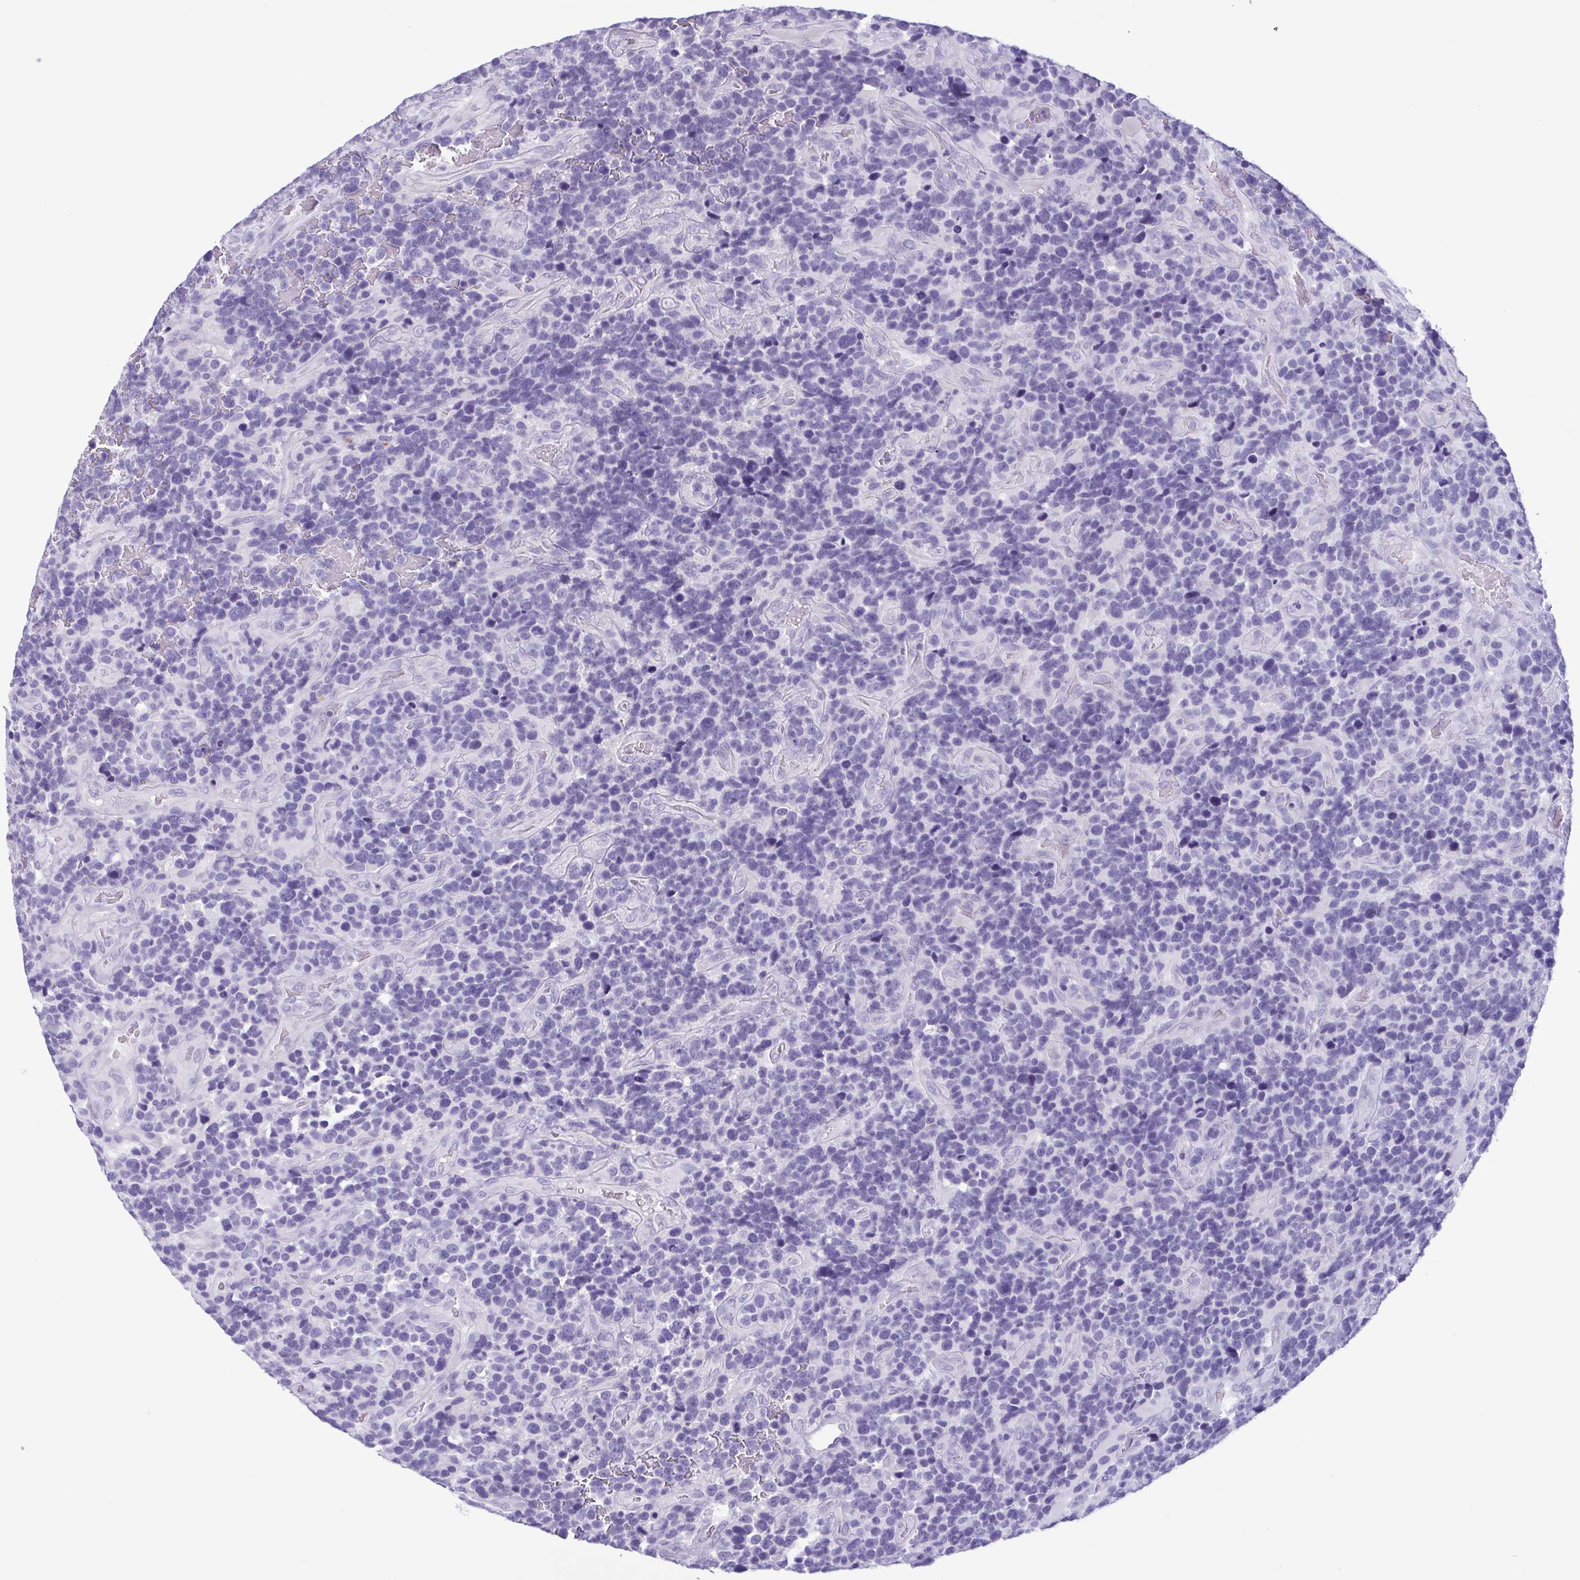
{"staining": {"intensity": "negative", "quantity": "none", "location": "none"}, "tissue": "glioma", "cell_type": "Tumor cells", "image_type": "cancer", "snomed": [{"axis": "morphology", "description": "Glioma, malignant, High grade"}, {"axis": "topography", "description": "Brain"}], "caption": "Immunohistochemistry image of neoplastic tissue: glioma stained with DAB (3,3'-diaminobenzidine) demonstrates no significant protein staining in tumor cells.", "gene": "LTF", "patient": {"sex": "male", "age": 33}}